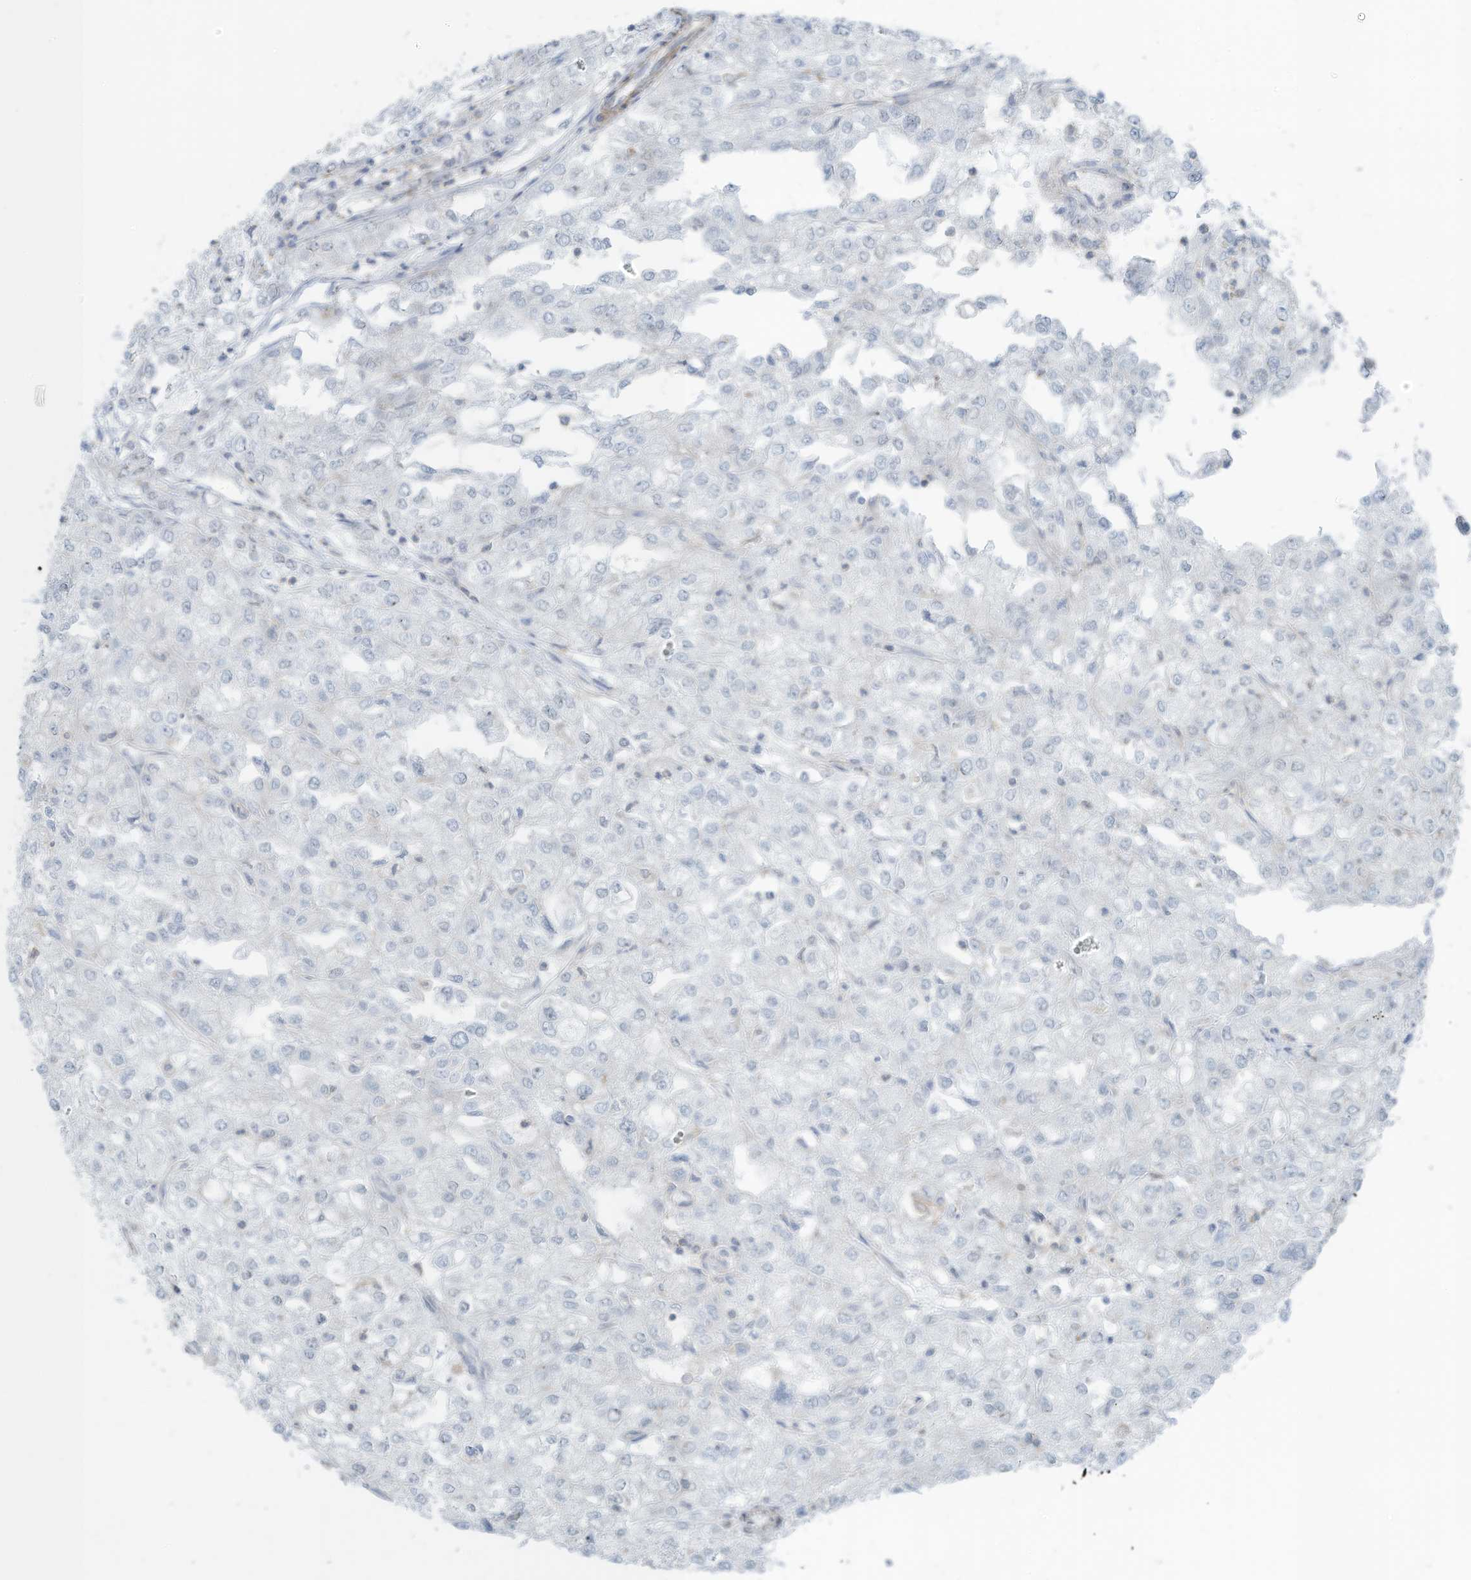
{"staining": {"intensity": "negative", "quantity": "none", "location": "none"}, "tissue": "renal cancer", "cell_type": "Tumor cells", "image_type": "cancer", "snomed": [{"axis": "morphology", "description": "Adenocarcinoma, NOS"}, {"axis": "topography", "description": "Kidney"}], "caption": "Tumor cells are negative for protein expression in human renal cancer. (DAB immunohistochemistry (IHC) with hematoxylin counter stain).", "gene": "ZNF846", "patient": {"sex": "female", "age": 54}}